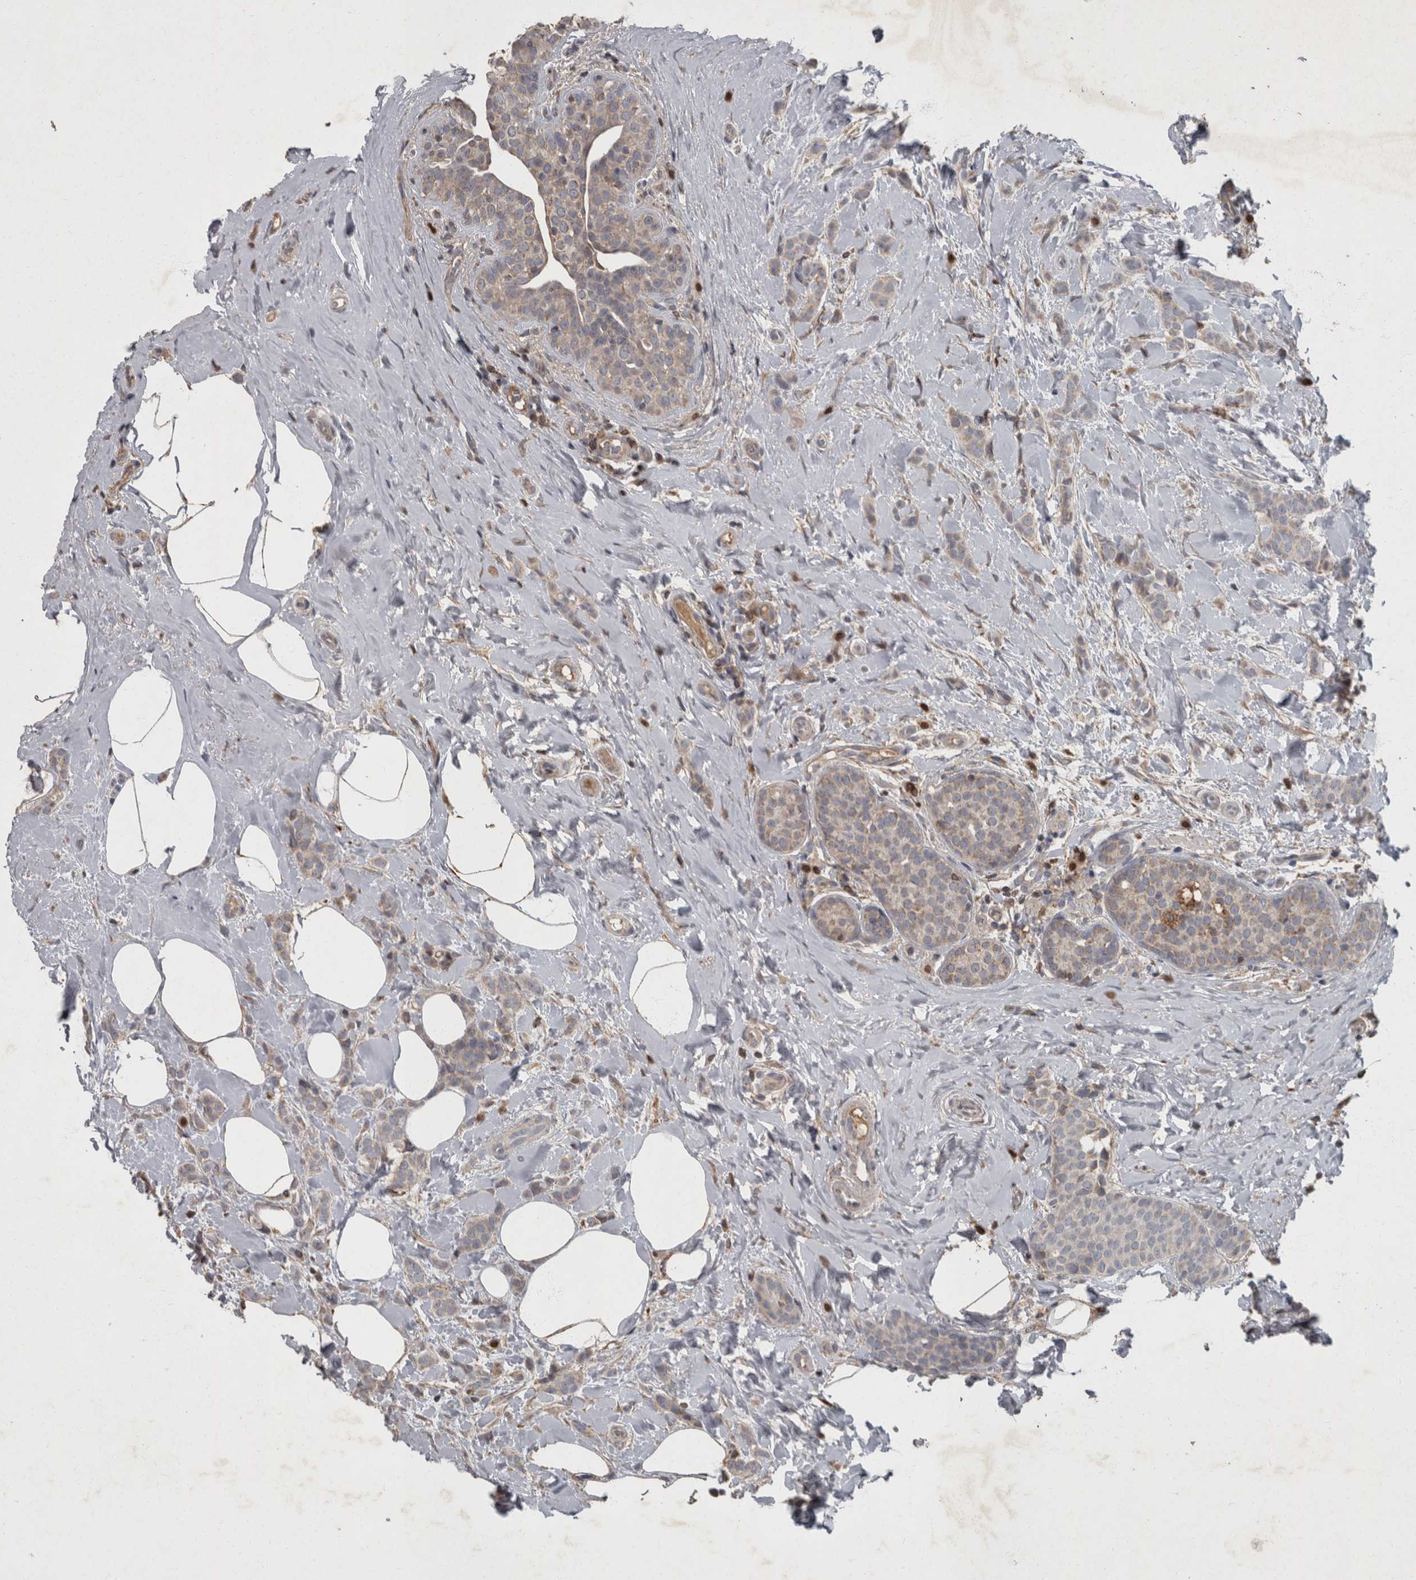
{"staining": {"intensity": "weak", "quantity": "25%-75%", "location": "cytoplasmic/membranous"}, "tissue": "breast cancer", "cell_type": "Tumor cells", "image_type": "cancer", "snomed": [{"axis": "morphology", "description": "Lobular carcinoma, in situ"}, {"axis": "morphology", "description": "Lobular carcinoma"}, {"axis": "topography", "description": "Breast"}], "caption": "A low amount of weak cytoplasmic/membranous positivity is identified in about 25%-75% of tumor cells in lobular carcinoma (breast) tissue.", "gene": "PPP1R3C", "patient": {"sex": "female", "age": 41}}